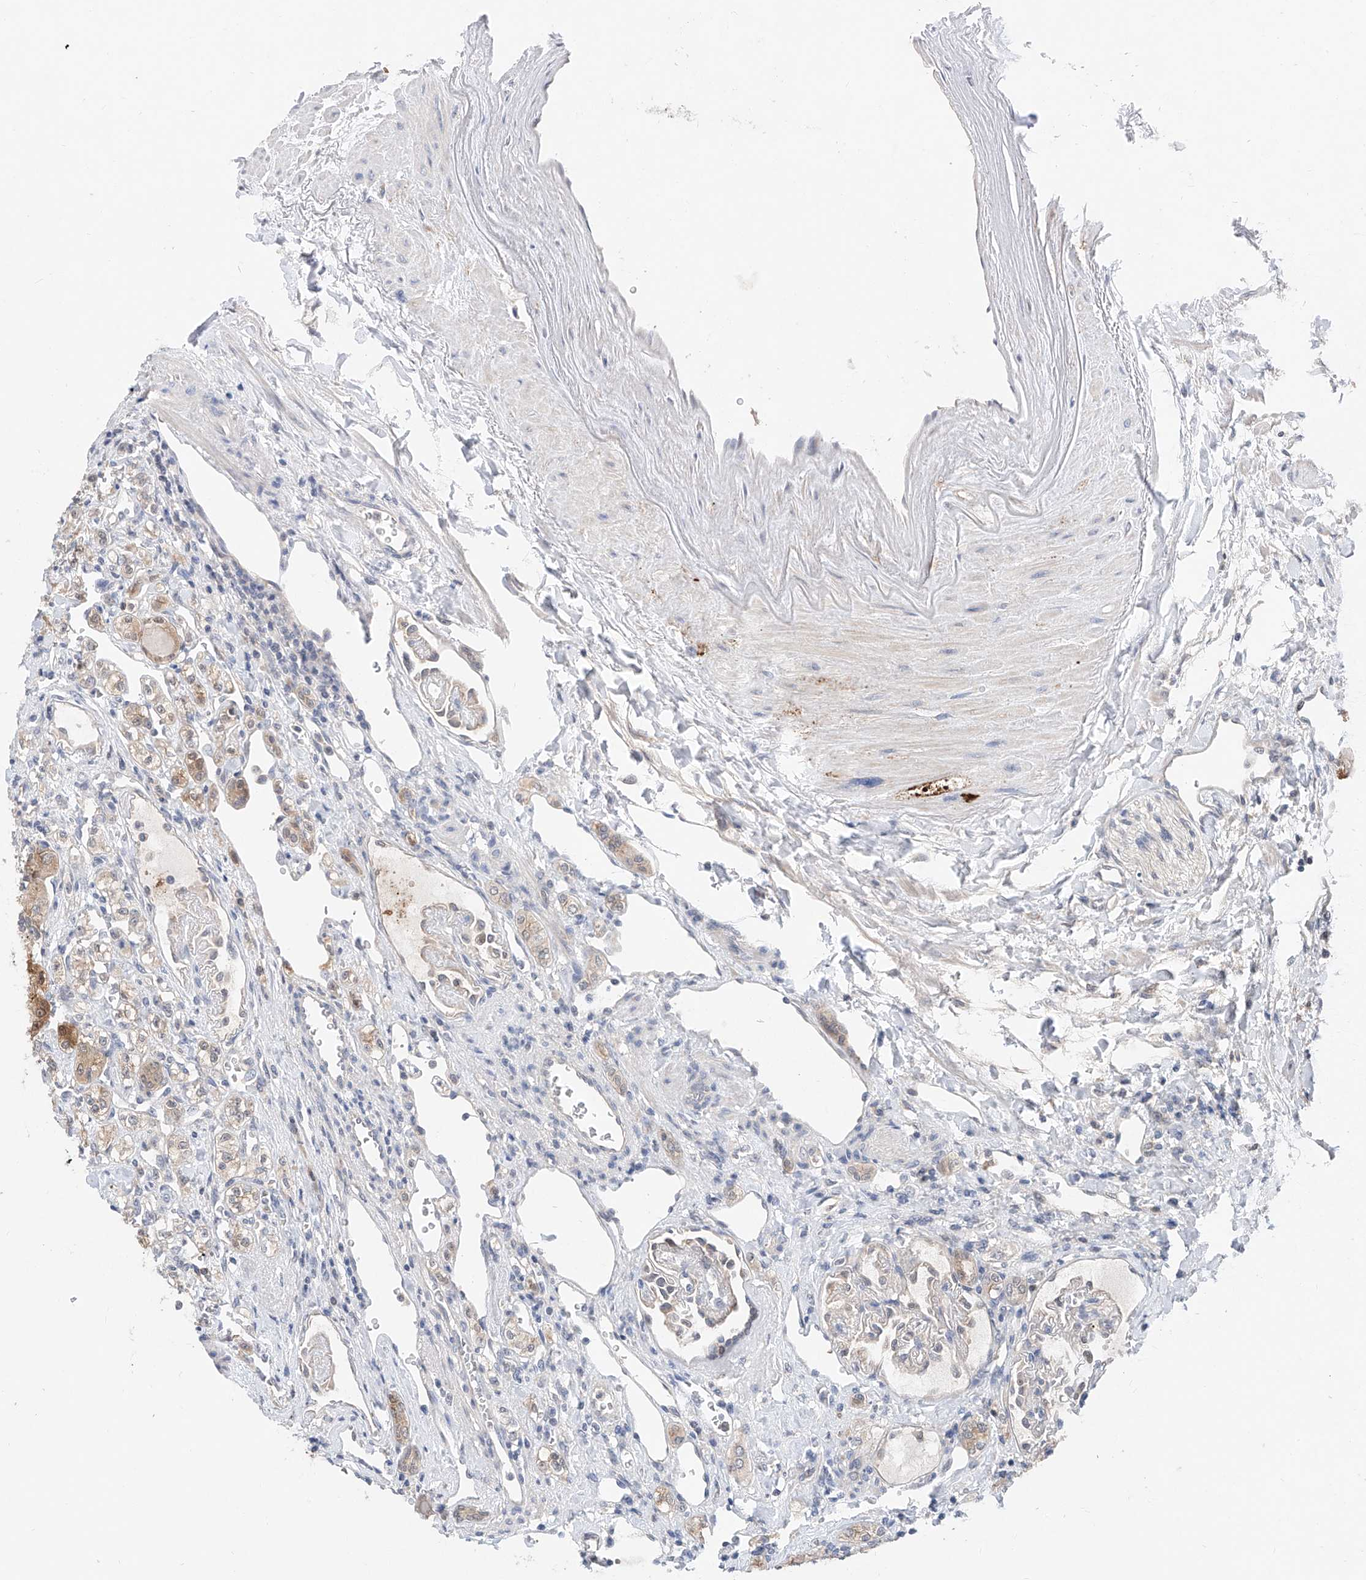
{"staining": {"intensity": "moderate", "quantity": "25%-75%", "location": "cytoplasmic/membranous"}, "tissue": "renal cancer", "cell_type": "Tumor cells", "image_type": "cancer", "snomed": [{"axis": "morphology", "description": "Adenocarcinoma, NOS"}, {"axis": "topography", "description": "Kidney"}], "caption": "High-power microscopy captured an IHC micrograph of renal cancer, revealing moderate cytoplasmic/membranous staining in about 25%-75% of tumor cells.", "gene": "FUCA2", "patient": {"sex": "male", "age": 77}}